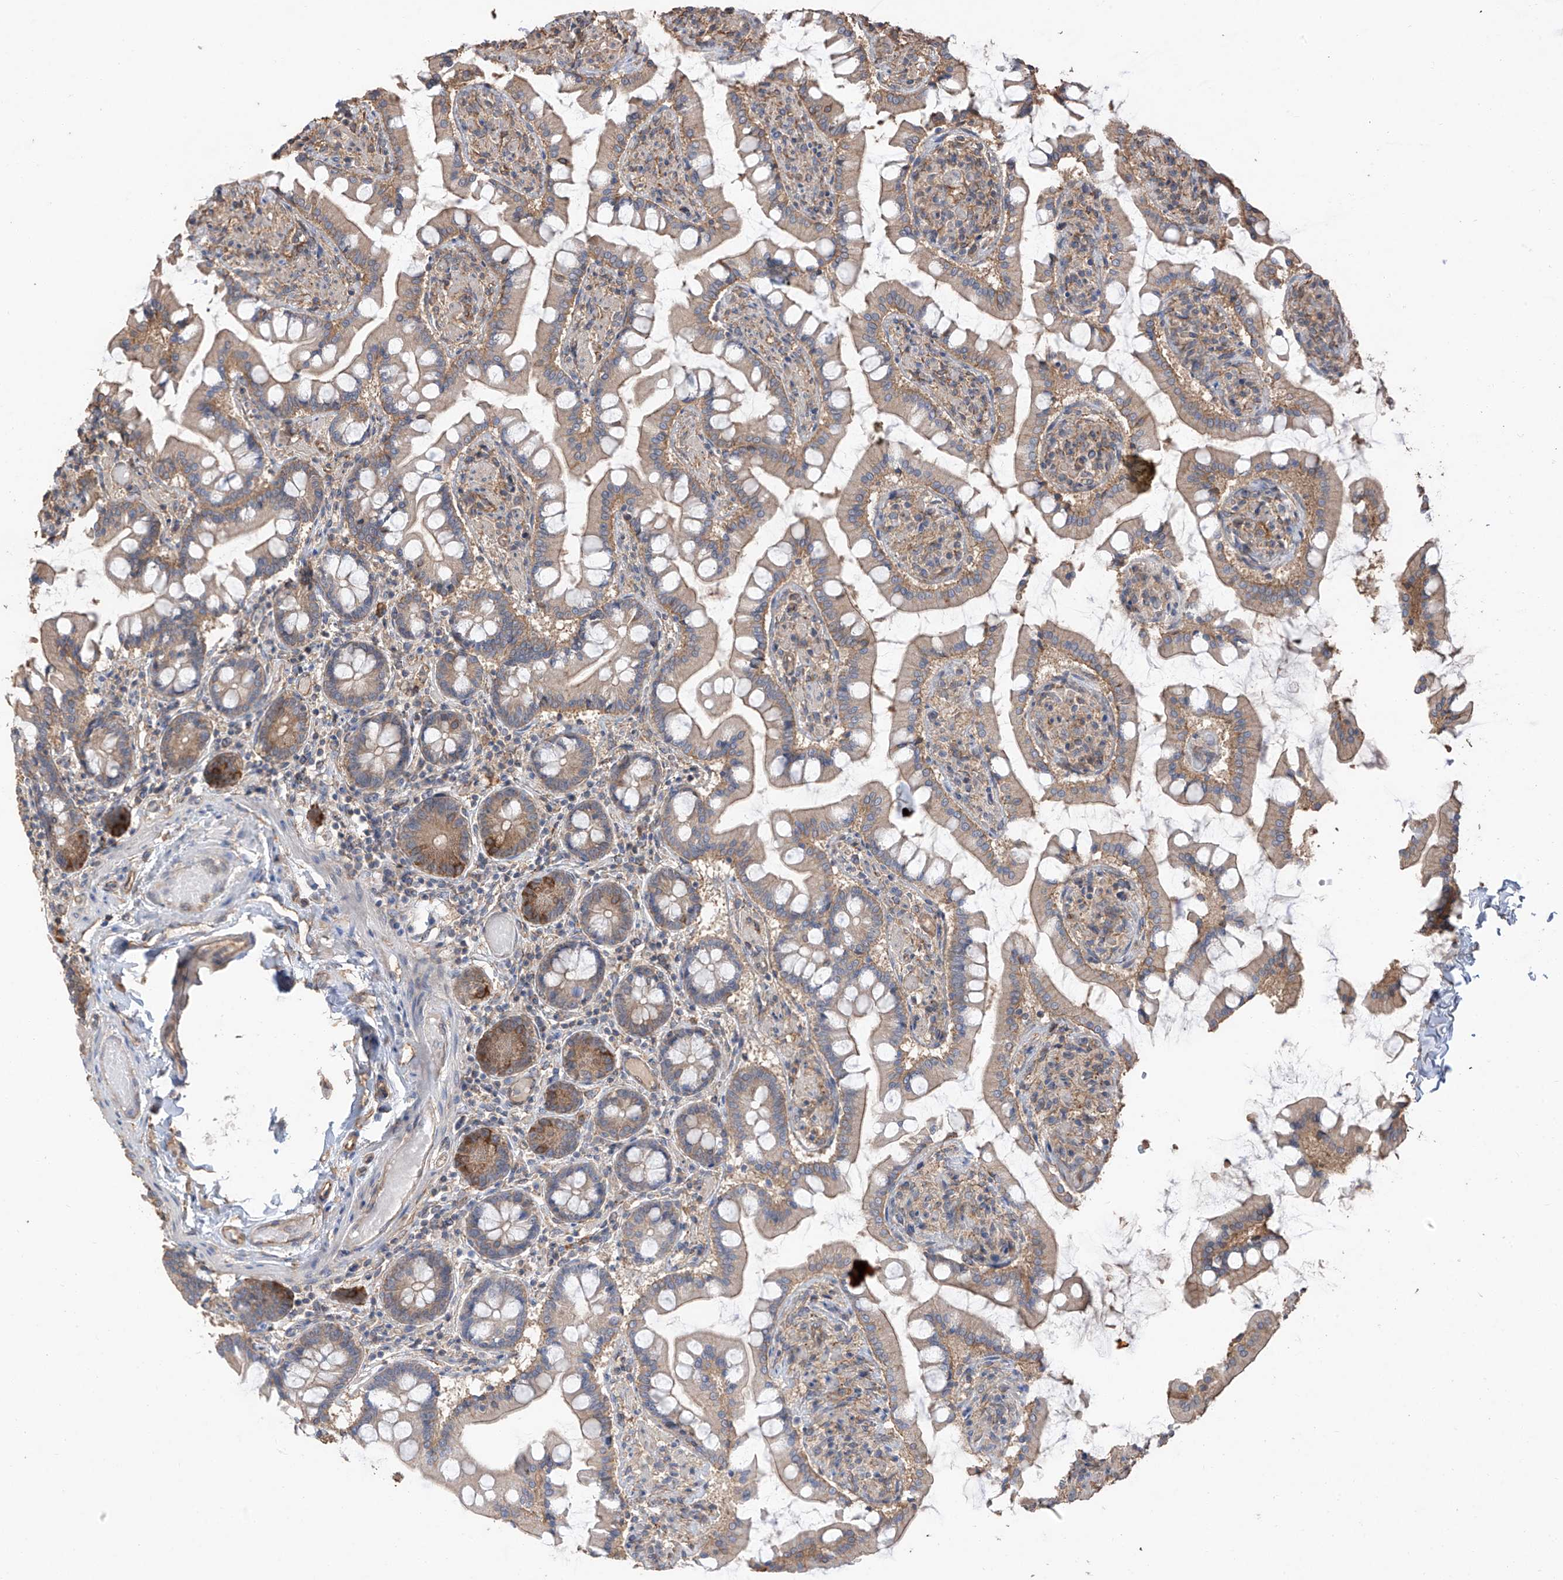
{"staining": {"intensity": "moderate", "quantity": "25%-75%", "location": "cytoplasmic/membranous"}, "tissue": "small intestine", "cell_type": "Glandular cells", "image_type": "normal", "snomed": [{"axis": "morphology", "description": "Normal tissue, NOS"}, {"axis": "topography", "description": "Small intestine"}], "caption": "Immunohistochemistry image of normal human small intestine stained for a protein (brown), which demonstrates medium levels of moderate cytoplasmic/membranous staining in approximately 25%-75% of glandular cells.", "gene": "AGBL5", "patient": {"sex": "male", "age": 41}}